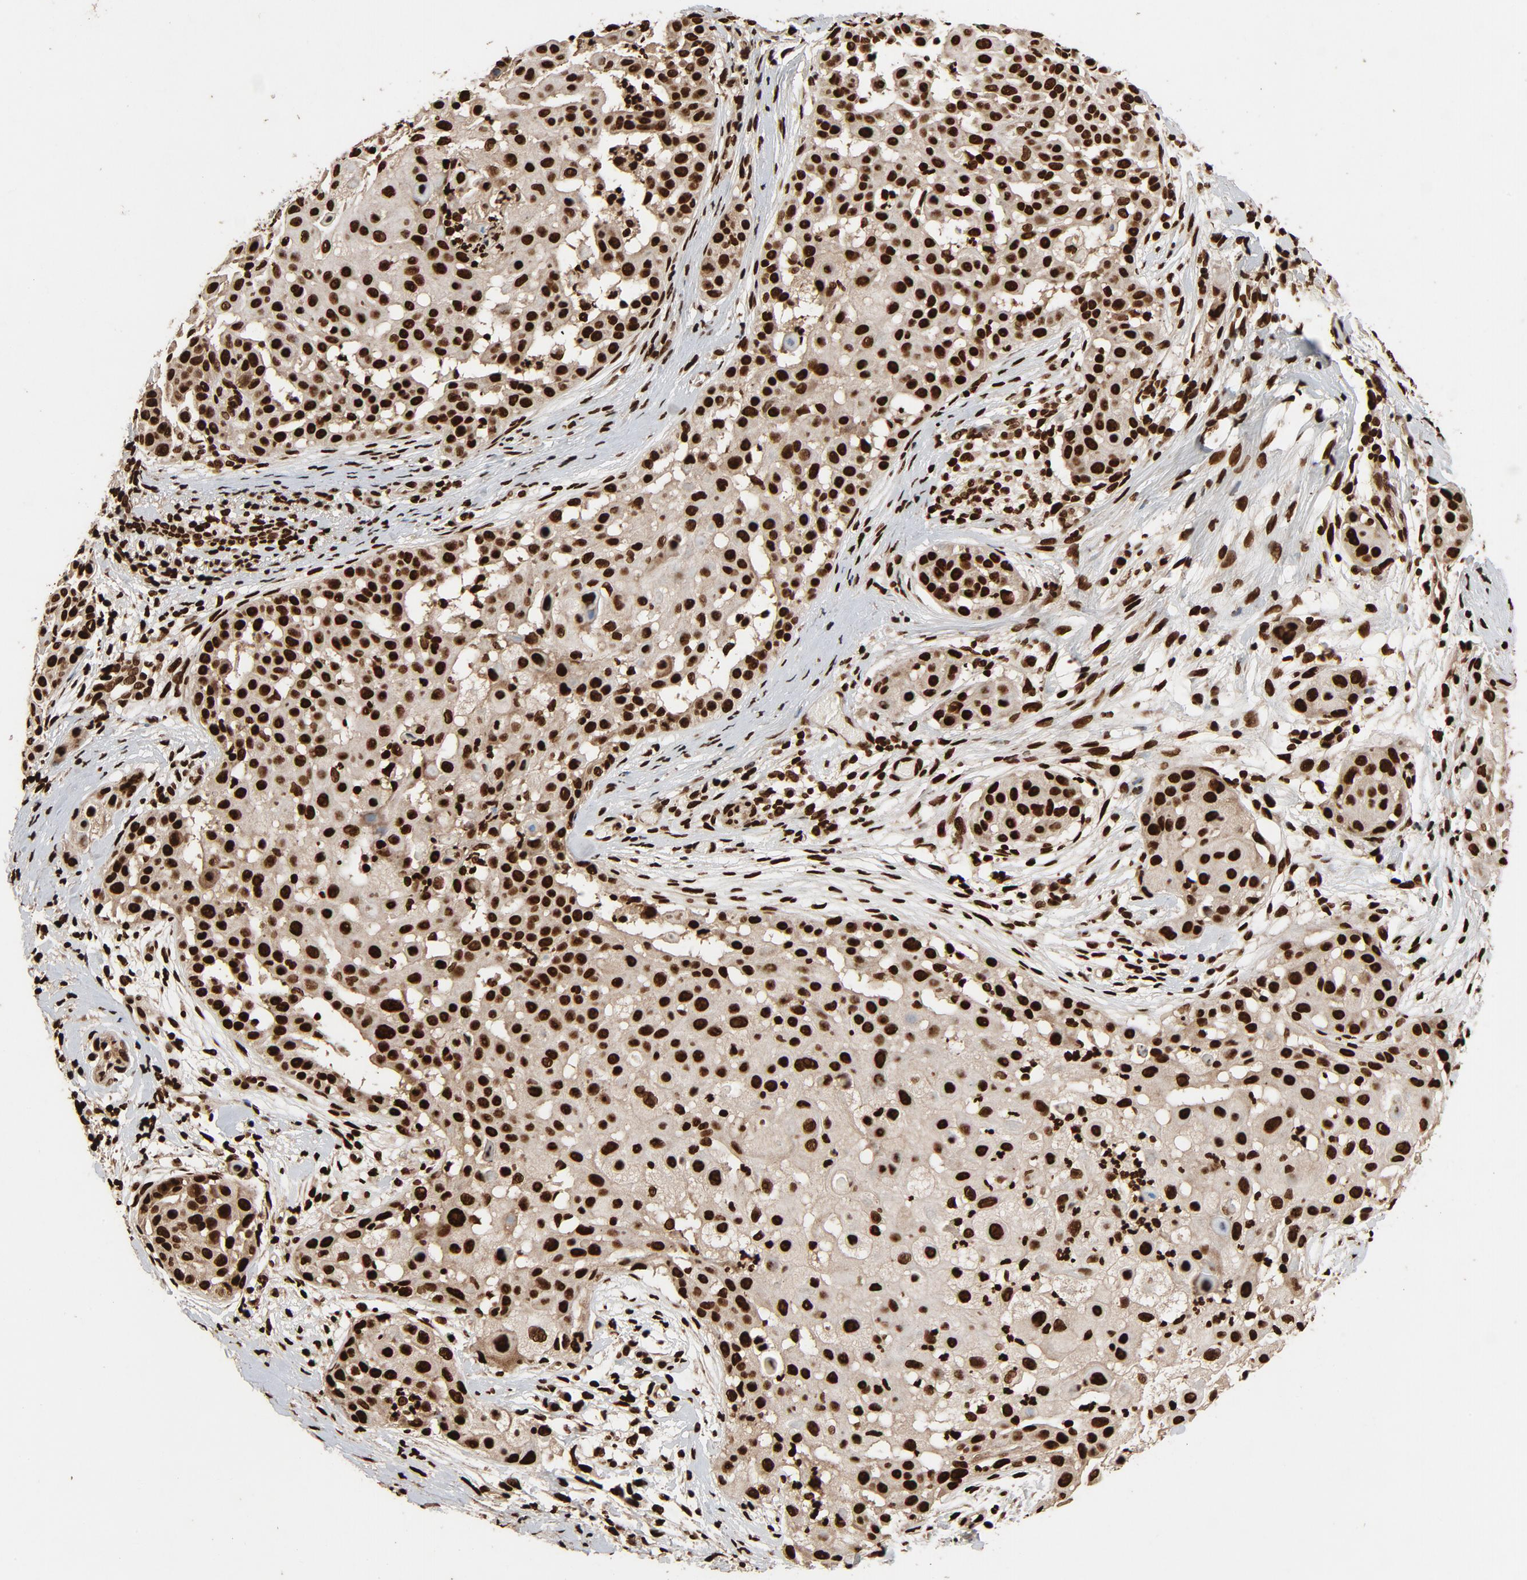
{"staining": {"intensity": "strong", "quantity": ">75%", "location": "nuclear"}, "tissue": "skin cancer", "cell_type": "Tumor cells", "image_type": "cancer", "snomed": [{"axis": "morphology", "description": "Squamous cell carcinoma, NOS"}, {"axis": "topography", "description": "Skin"}], "caption": "Protein positivity by immunohistochemistry demonstrates strong nuclear expression in about >75% of tumor cells in skin squamous cell carcinoma.", "gene": "TP53BP1", "patient": {"sex": "female", "age": 57}}